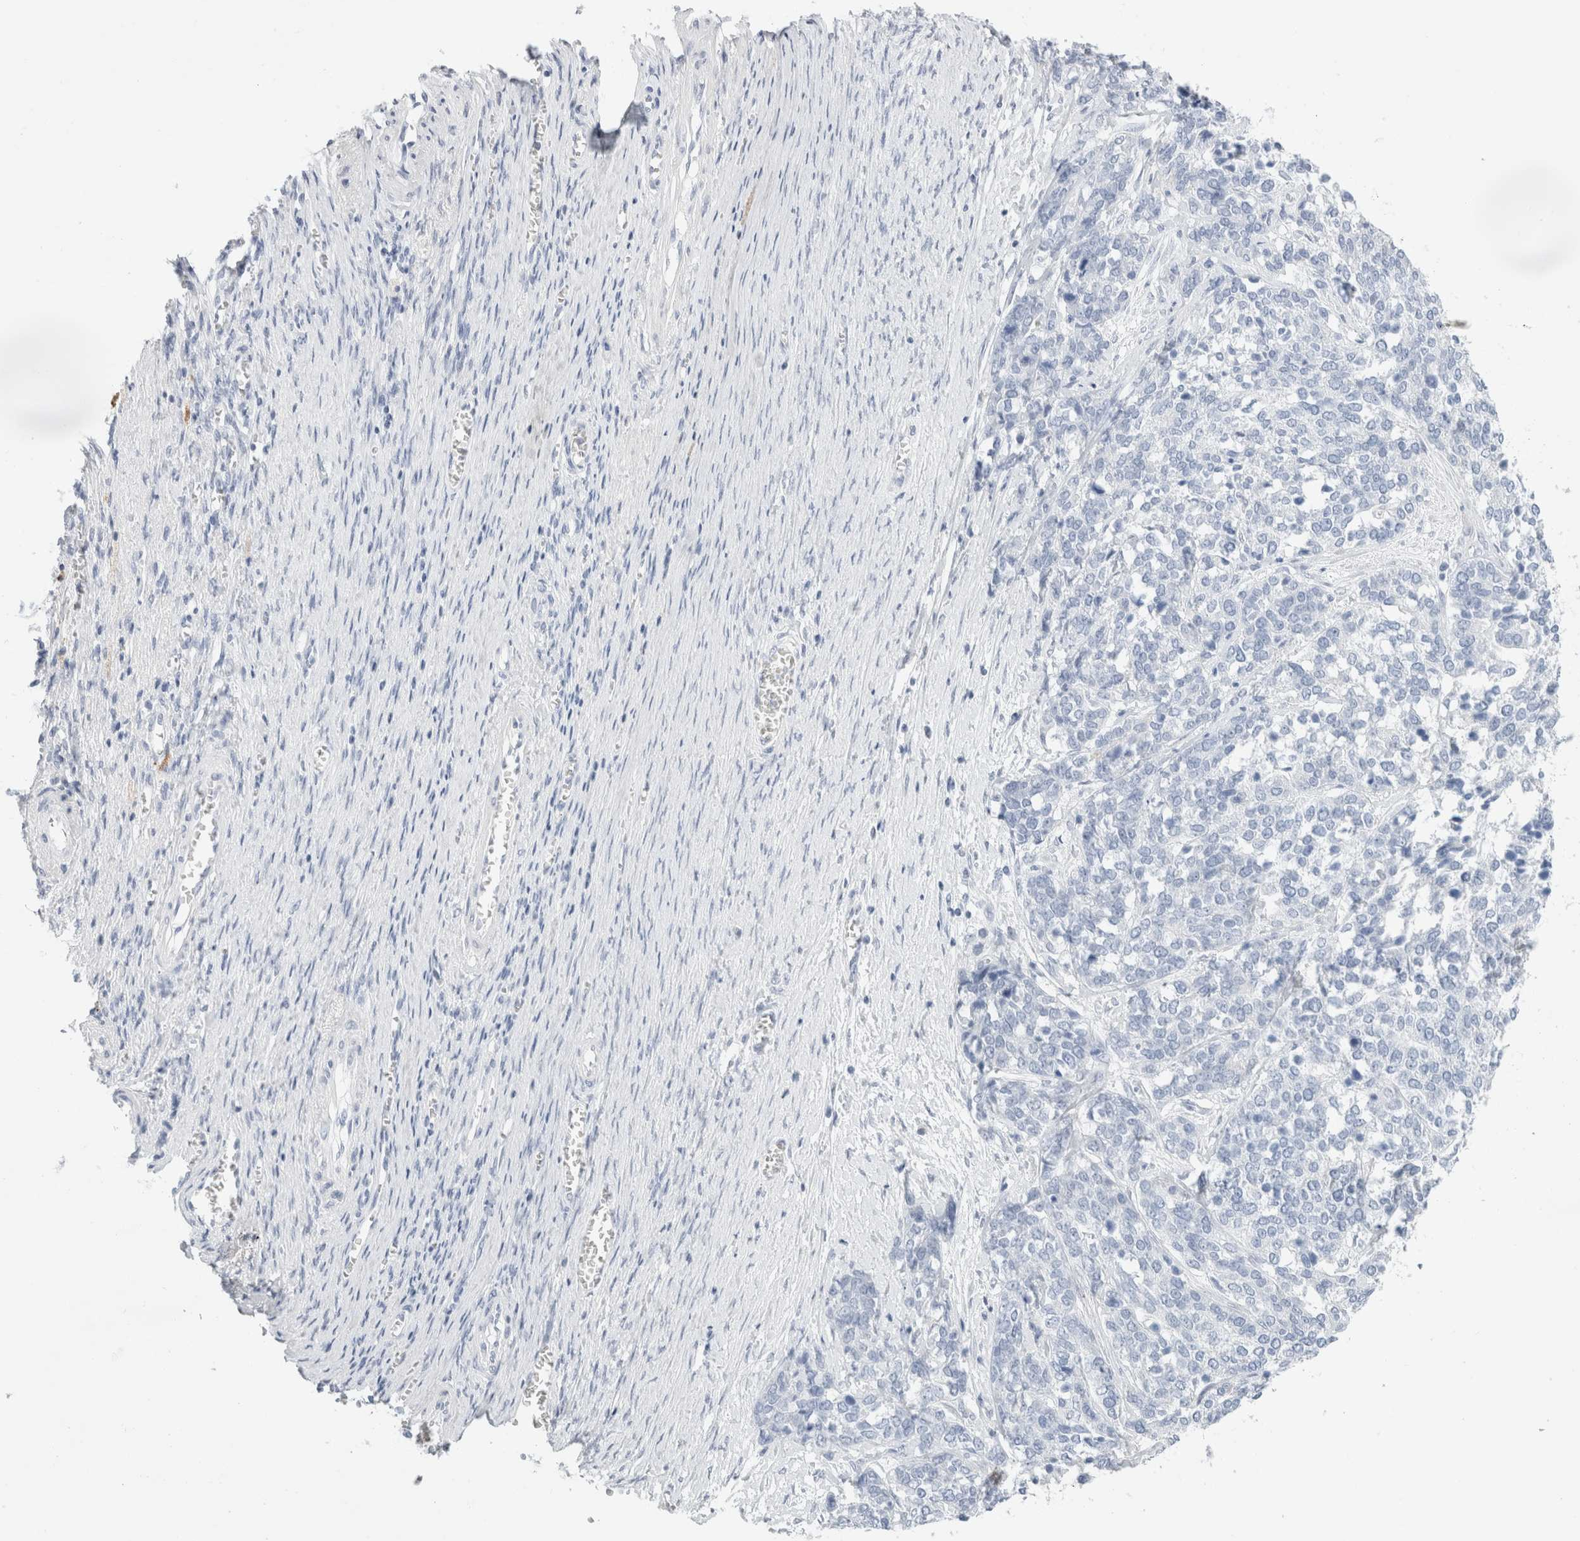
{"staining": {"intensity": "negative", "quantity": "none", "location": "none"}, "tissue": "ovarian cancer", "cell_type": "Tumor cells", "image_type": "cancer", "snomed": [{"axis": "morphology", "description": "Cystadenocarcinoma, serous, NOS"}, {"axis": "topography", "description": "Ovary"}], "caption": "Human ovarian cancer stained for a protein using immunohistochemistry demonstrates no positivity in tumor cells.", "gene": "MUC15", "patient": {"sex": "female", "age": 44}}